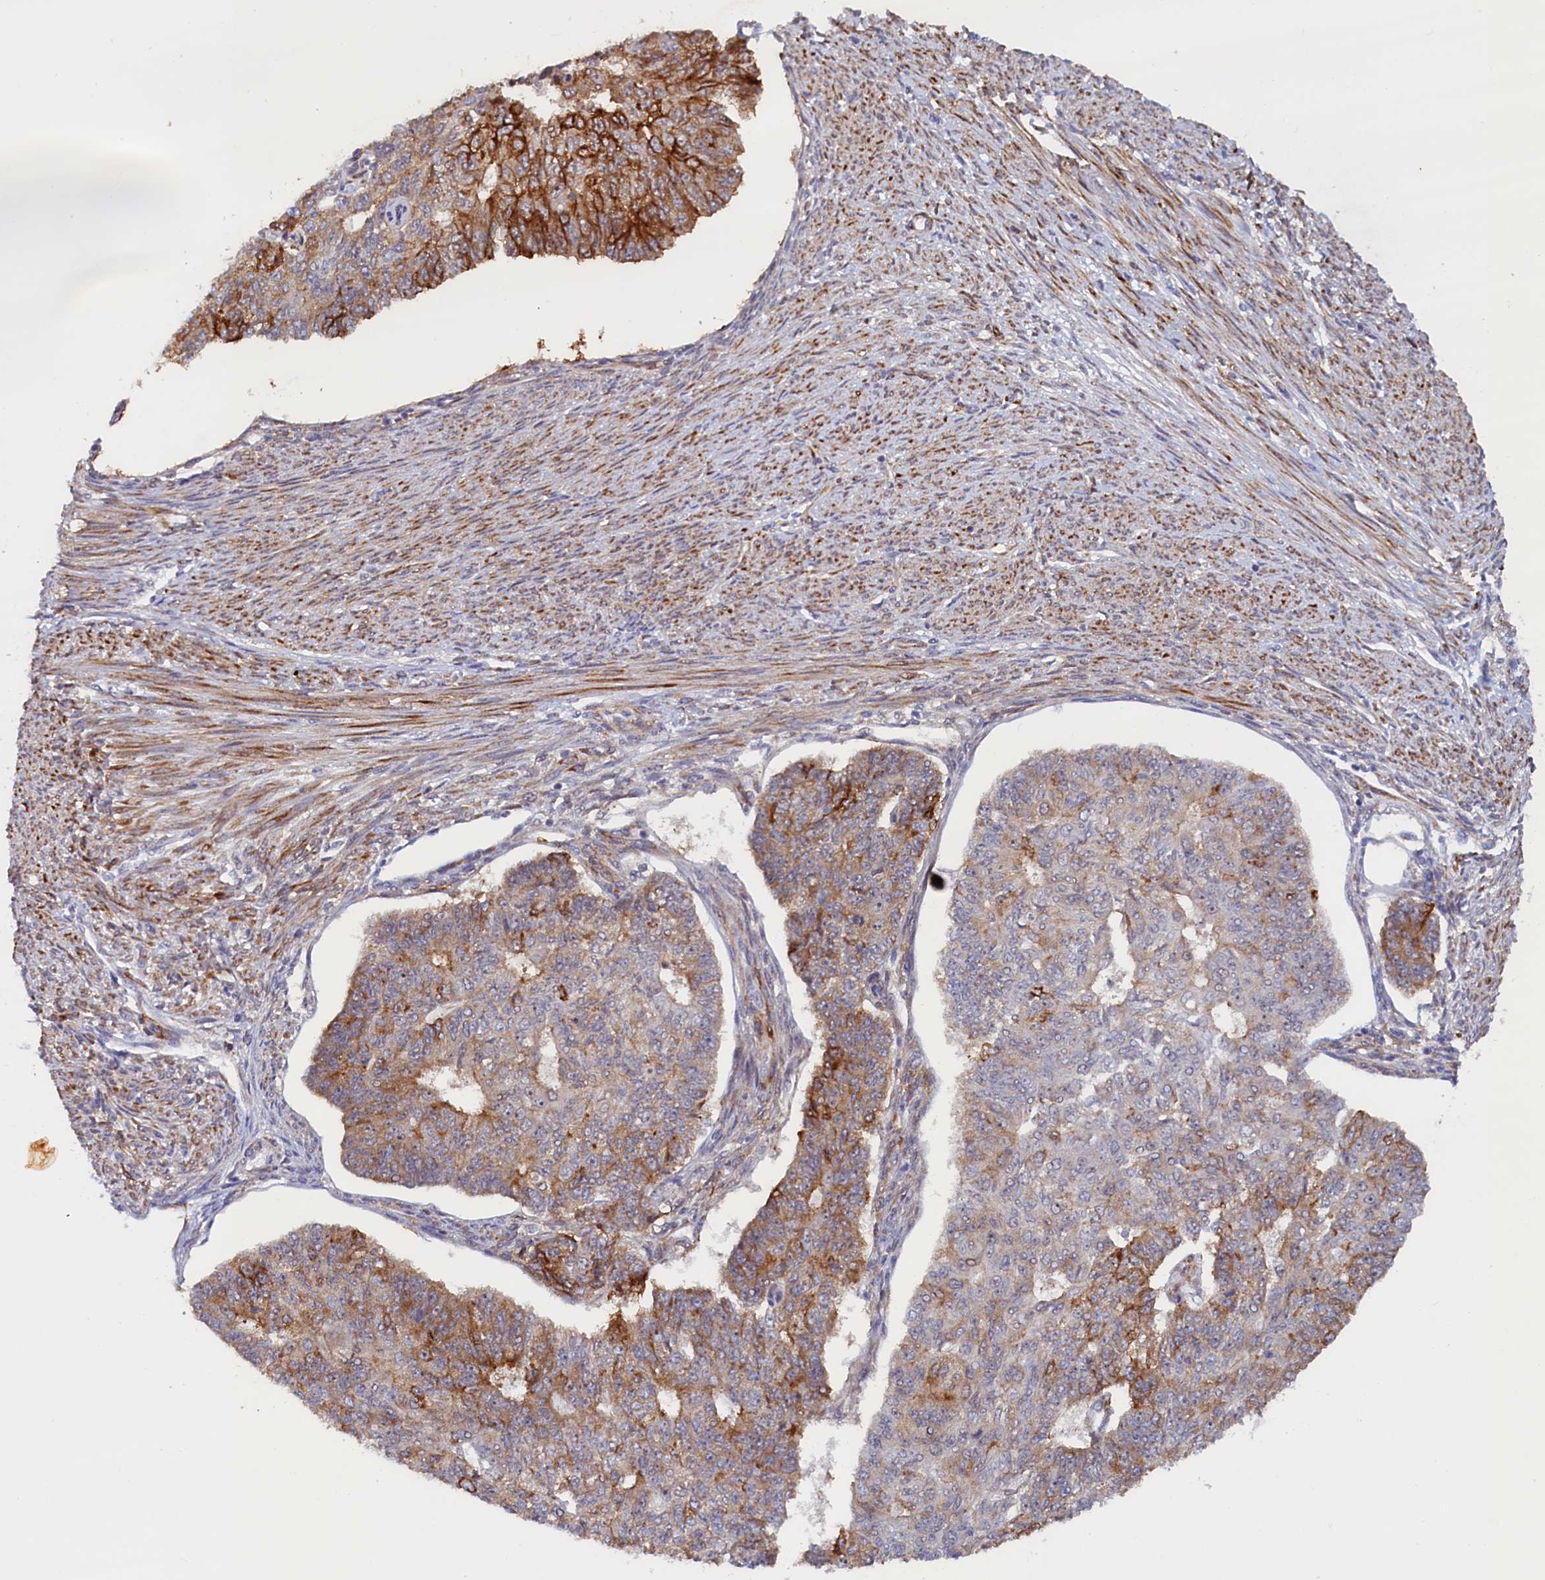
{"staining": {"intensity": "strong", "quantity": "25%-75%", "location": "cytoplasmic/membranous"}, "tissue": "endometrial cancer", "cell_type": "Tumor cells", "image_type": "cancer", "snomed": [{"axis": "morphology", "description": "Adenocarcinoma, NOS"}, {"axis": "topography", "description": "Endometrium"}], "caption": "Protein analysis of endometrial adenocarcinoma tissue shows strong cytoplasmic/membranous expression in about 25%-75% of tumor cells.", "gene": "PACSIN3", "patient": {"sex": "female", "age": 32}}